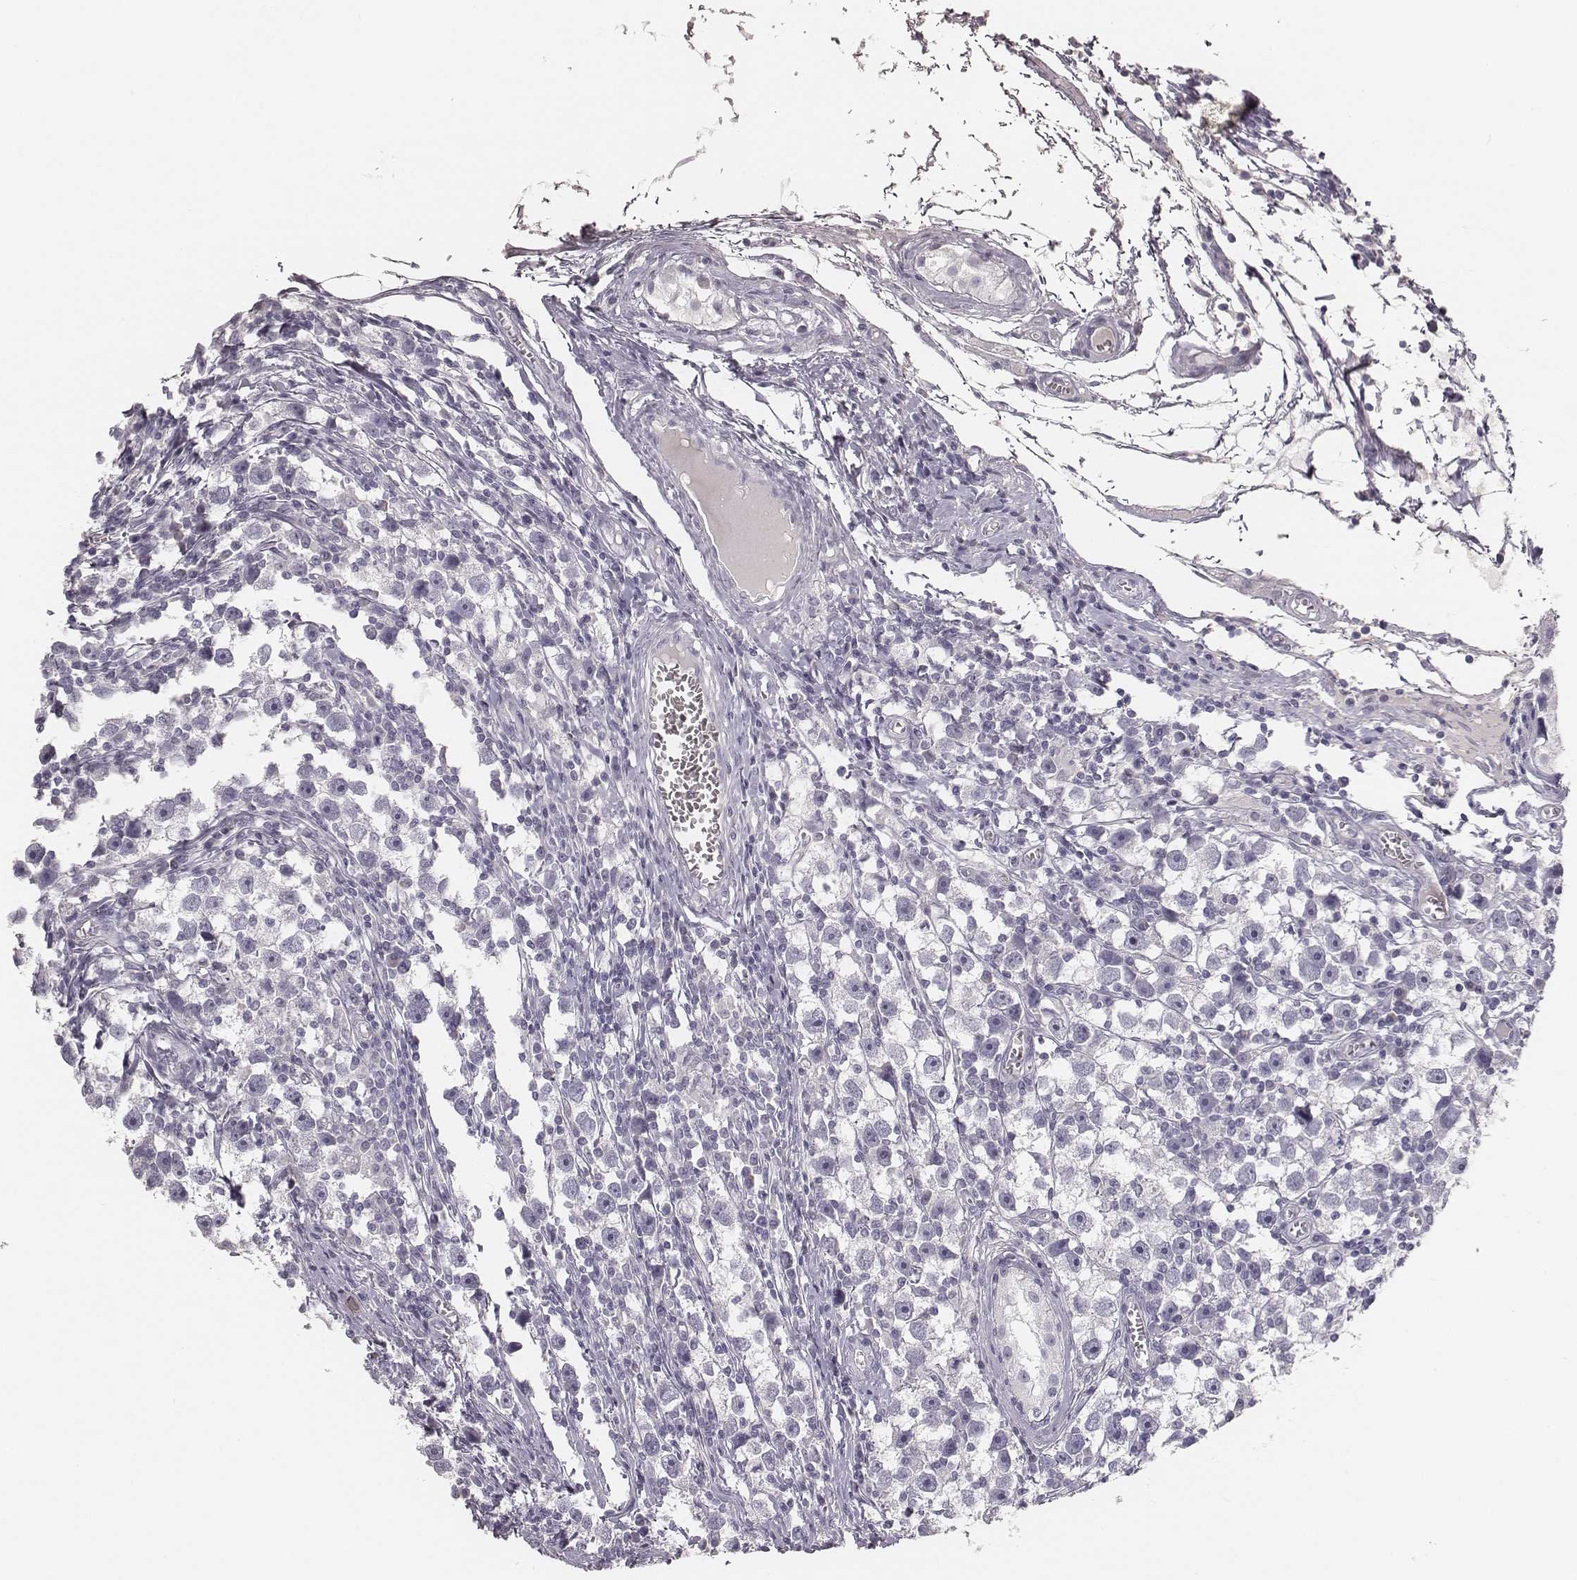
{"staining": {"intensity": "negative", "quantity": "none", "location": "none"}, "tissue": "testis cancer", "cell_type": "Tumor cells", "image_type": "cancer", "snomed": [{"axis": "morphology", "description": "Seminoma, NOS"}, {"axis": "topography", "description": "Testis"}], "caption": "The IHC photomicrograph has no significant positivity in tumor cells of testis cancer (seminoma) tissue. The staining is performed using DAB brown chromogen with nuclei counter-stained in using hematoxylin.", "gene": "MYH6", "patient": {"sex": "male", "age": 30}}